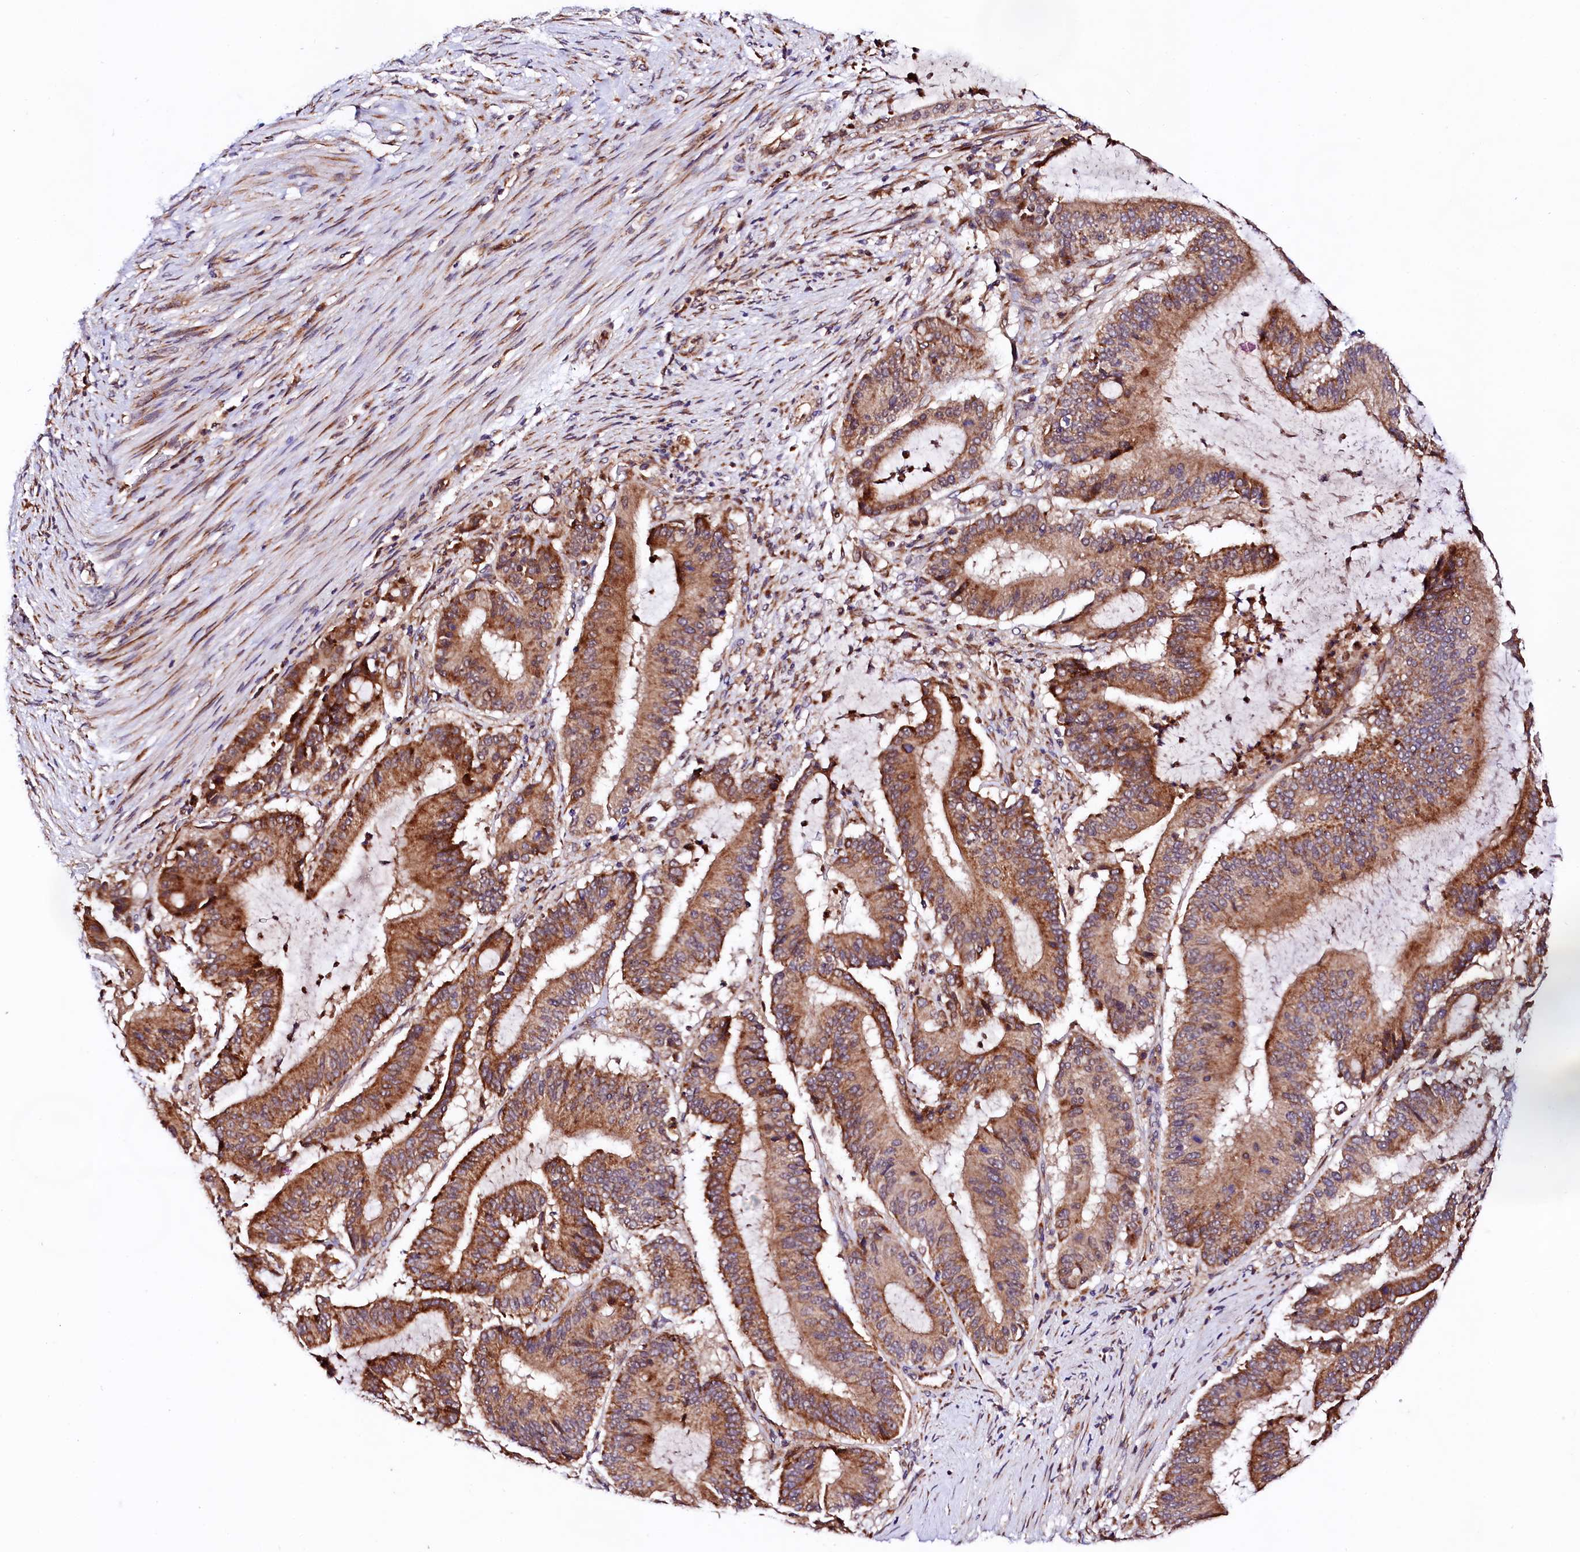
{"staining": {"intensity": "moderate", "quantity": ">75%", "location": "cytoplasmic/membranous"}, "tissue": "liver cancer", "cell_type": "Tumor cells", "image_type": "cancer", "snomed": [{"axis": "morphology", "description": "Normal tissue, NOS"}, {"axis": "morphology", "description": "Cholangiocarcinoma"}, {"axis": "topography", "description": "Liver"}, {"axis": "topography", "description": "Peripheral nerve tissue"}], "caption": "Liver cancer stained with a brown dye shows moderate cytoplasmic/membranous positive expression in approximately >75% of tumor cells.", "gene": "UBE3C", "patient": {"sex": "female", "age": 73}}